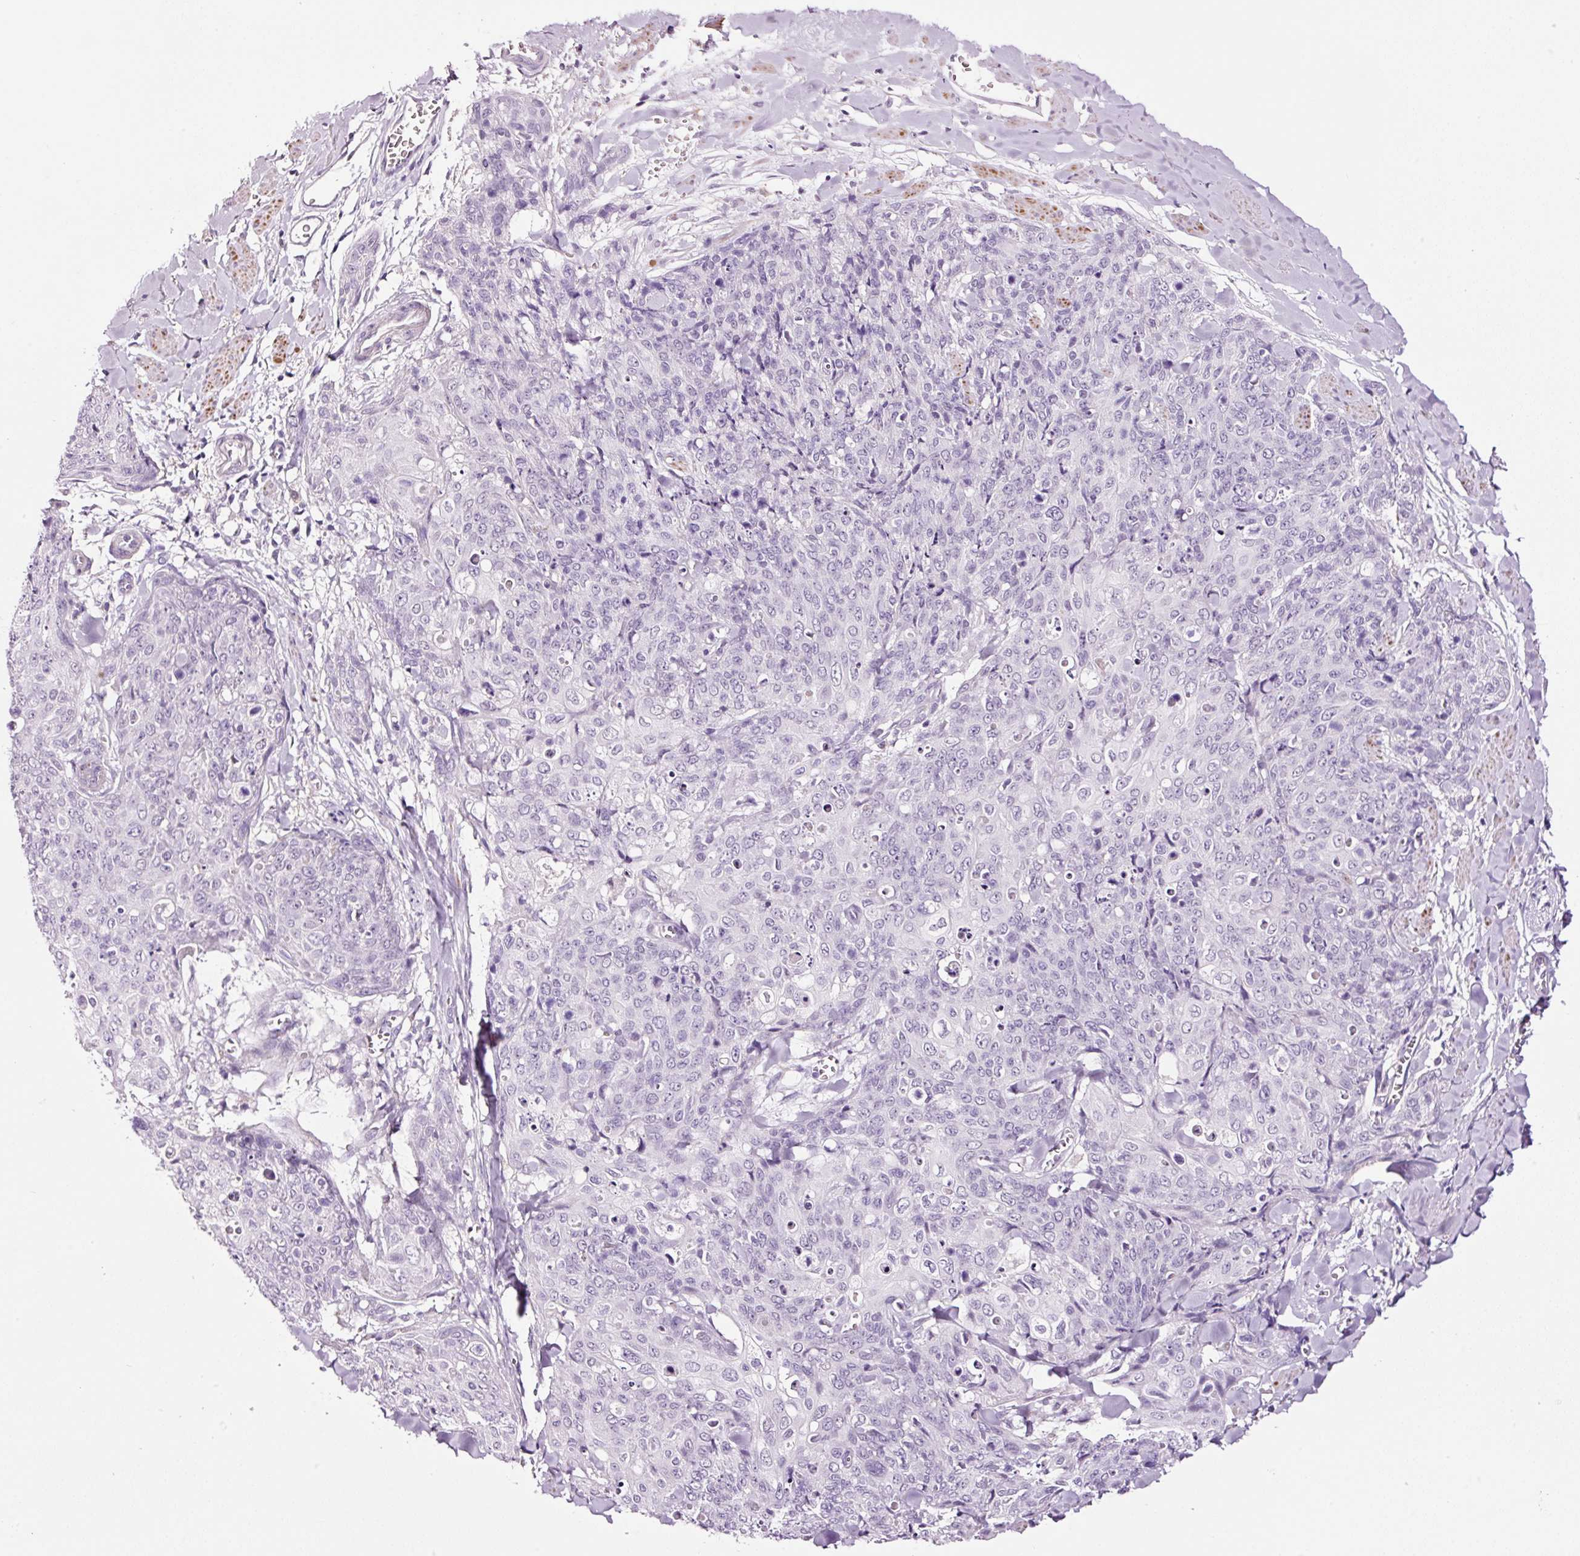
{"staining": {"intensity": "negative", "quantity": "none", "location": "none"}, "tissue": "skin cancer", "cell_type": "Tumor cells", "image_type": "cancer", "snomed": [{"axis": "morphology", "description": "Squamous cell carcinoma, NOS"}, {"axis": "topography", "description": "Skin"}, {"axis": "topography", "description": "Vulva"}], "caption": "The photomicrograph exhibits no staining of tumor cells in skin squamous cell carcinoma. (IHC, brightfield microscopy, high magnification).", "gene": "RTF2", "patient": {"sex": "female", "age": 85}}